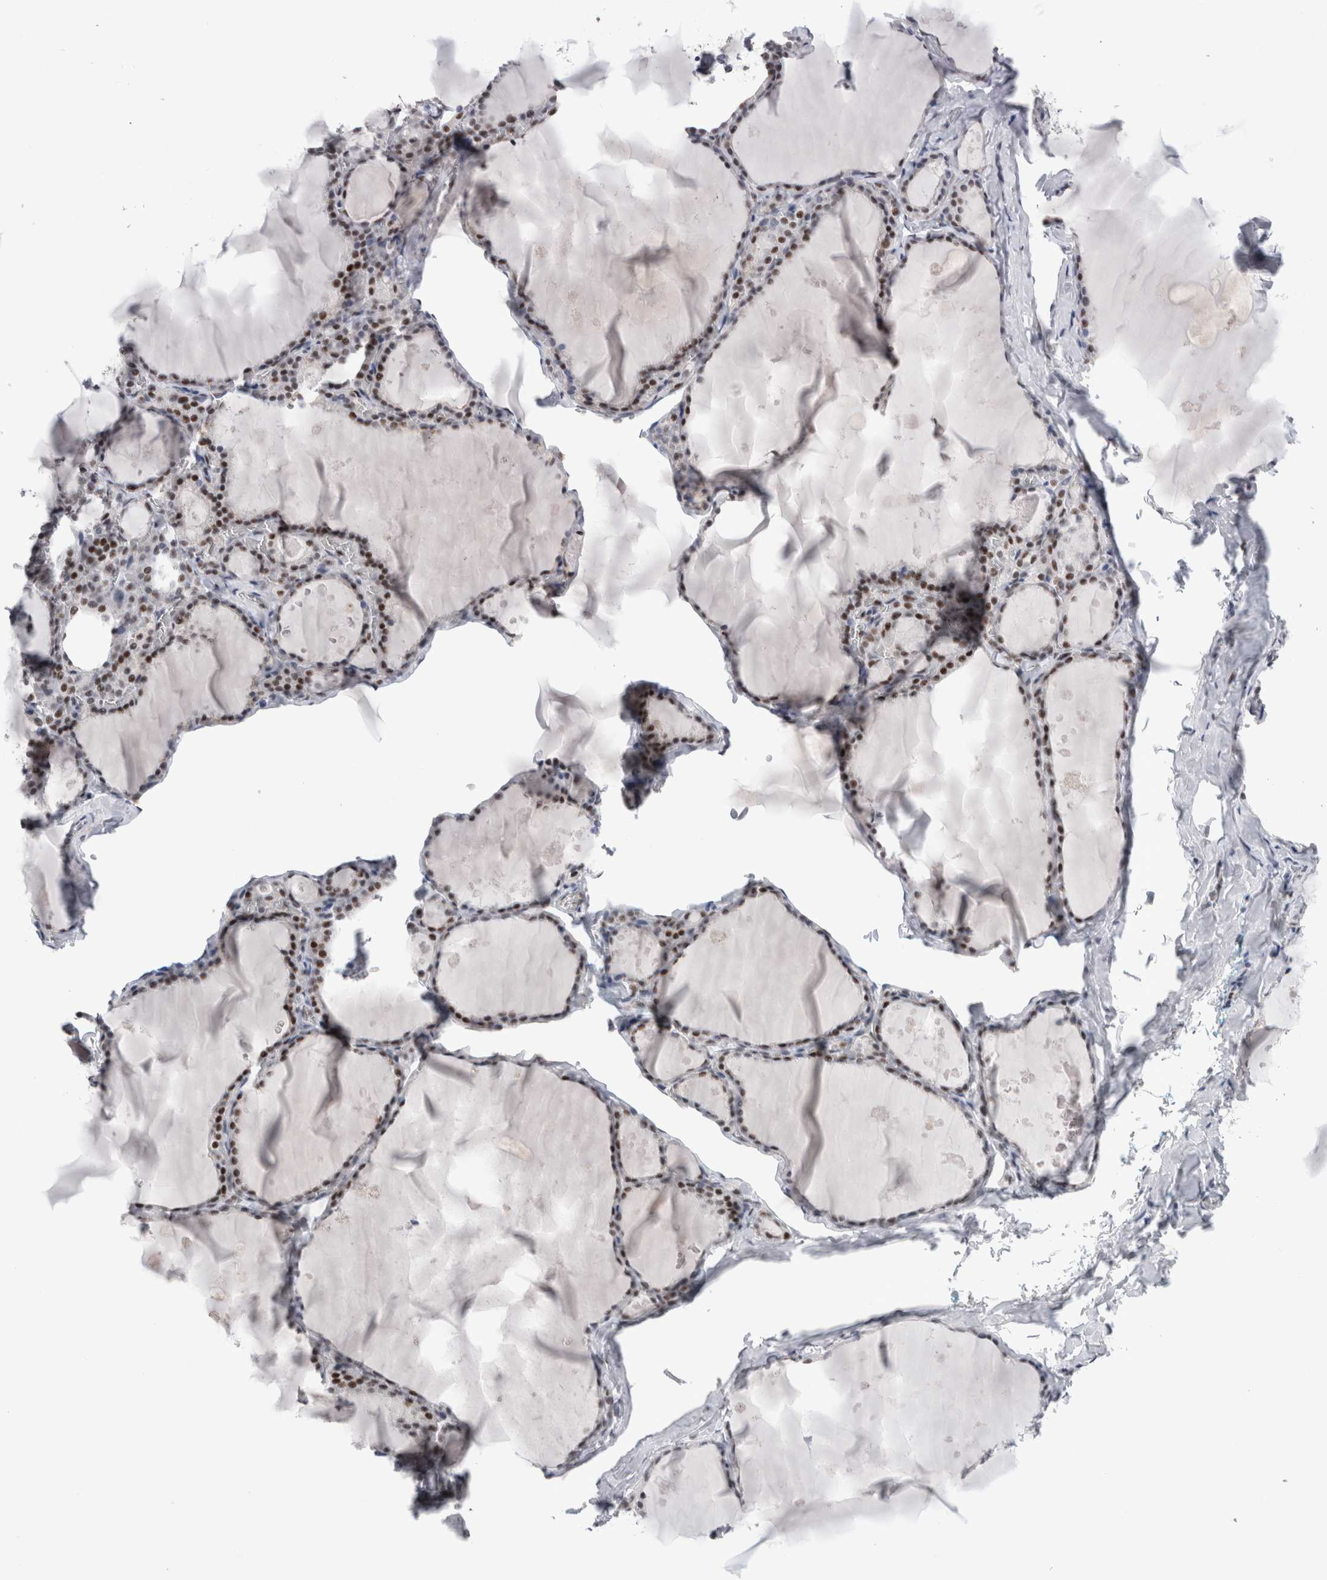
{"staining": {"intensity": "strong", "quantity": ">75%", "location": "nuclear"}, "tissue": "thyroid gland", "cell_type": "Glandular cells", "image_type": "normal", "snomed": [{"axis": "morphology", "description": "Normal tissue, NOS"}, {"axis": "topography", "description": "Thyroid gland"}], "caption": "Strong nuclear protein expression is appreciated in about >75% of glandular cells in thyroid gland.", "gene": "RBM6", "patient": {"sex": "male", "age": 56}}